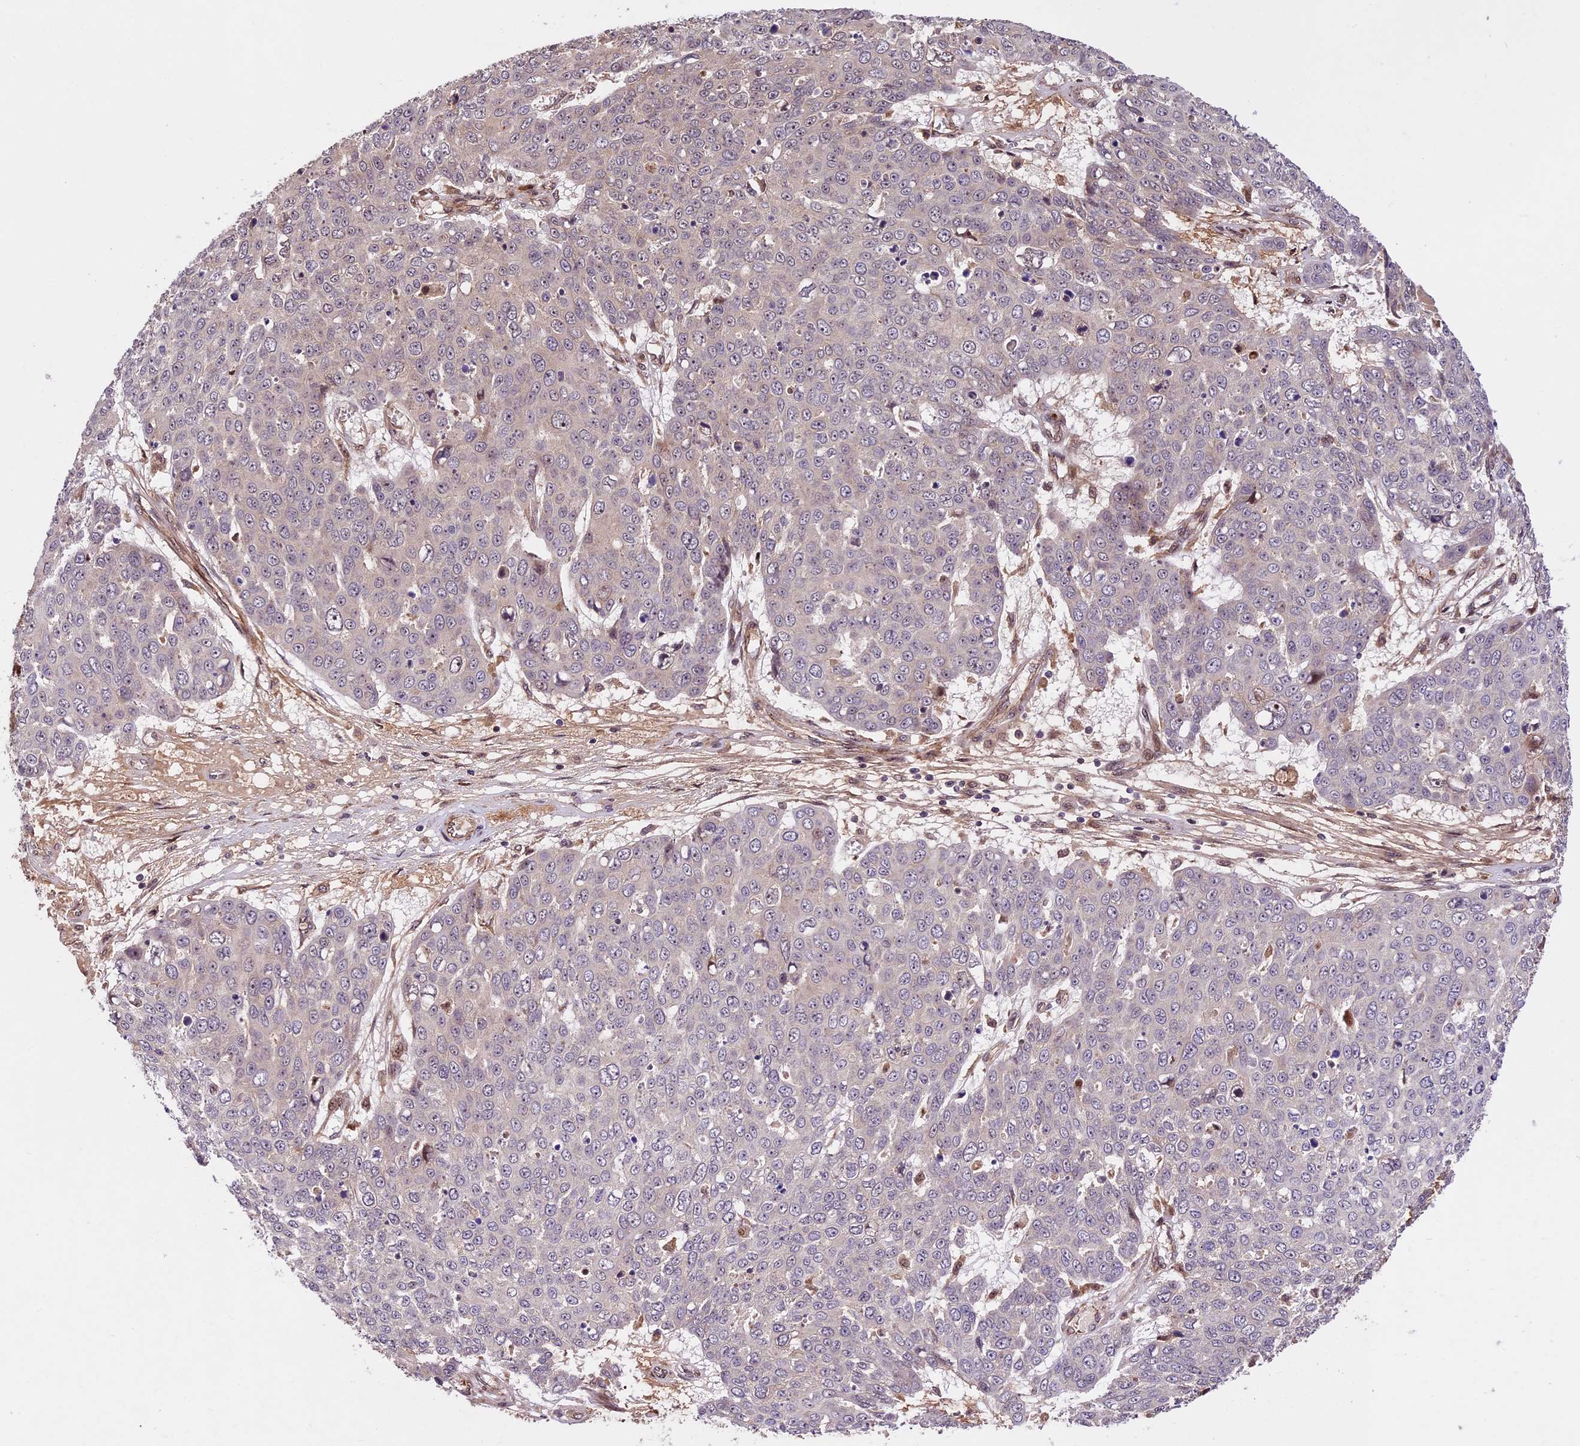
{"staining": {"intensity": "moderate", "quantity": "25%-75%", "location": "nuclear"}, "tissue": "skin cancer", "cell_type": "Tumor cells", "image_type": "cancer", "snomed": [{"axis": "morphology", "description": "Normal tissue, NOS"}, {"axis": "morphology", "description": "Squamous cell carcinoma, NOS"}, {"axis": "topography", "description": "Skin"}], "caption": "IHC histopathology image of neoplastic tissue: skin cancer stained using immunohistochemistry (IHC) demonstrates medium levels of moderate protein expression localized specifically in the nuclear of tumor cells, appearing as a nuclear brown color.", "gene": "DHX38", "patient": {"sex": "male", "age": 72}}